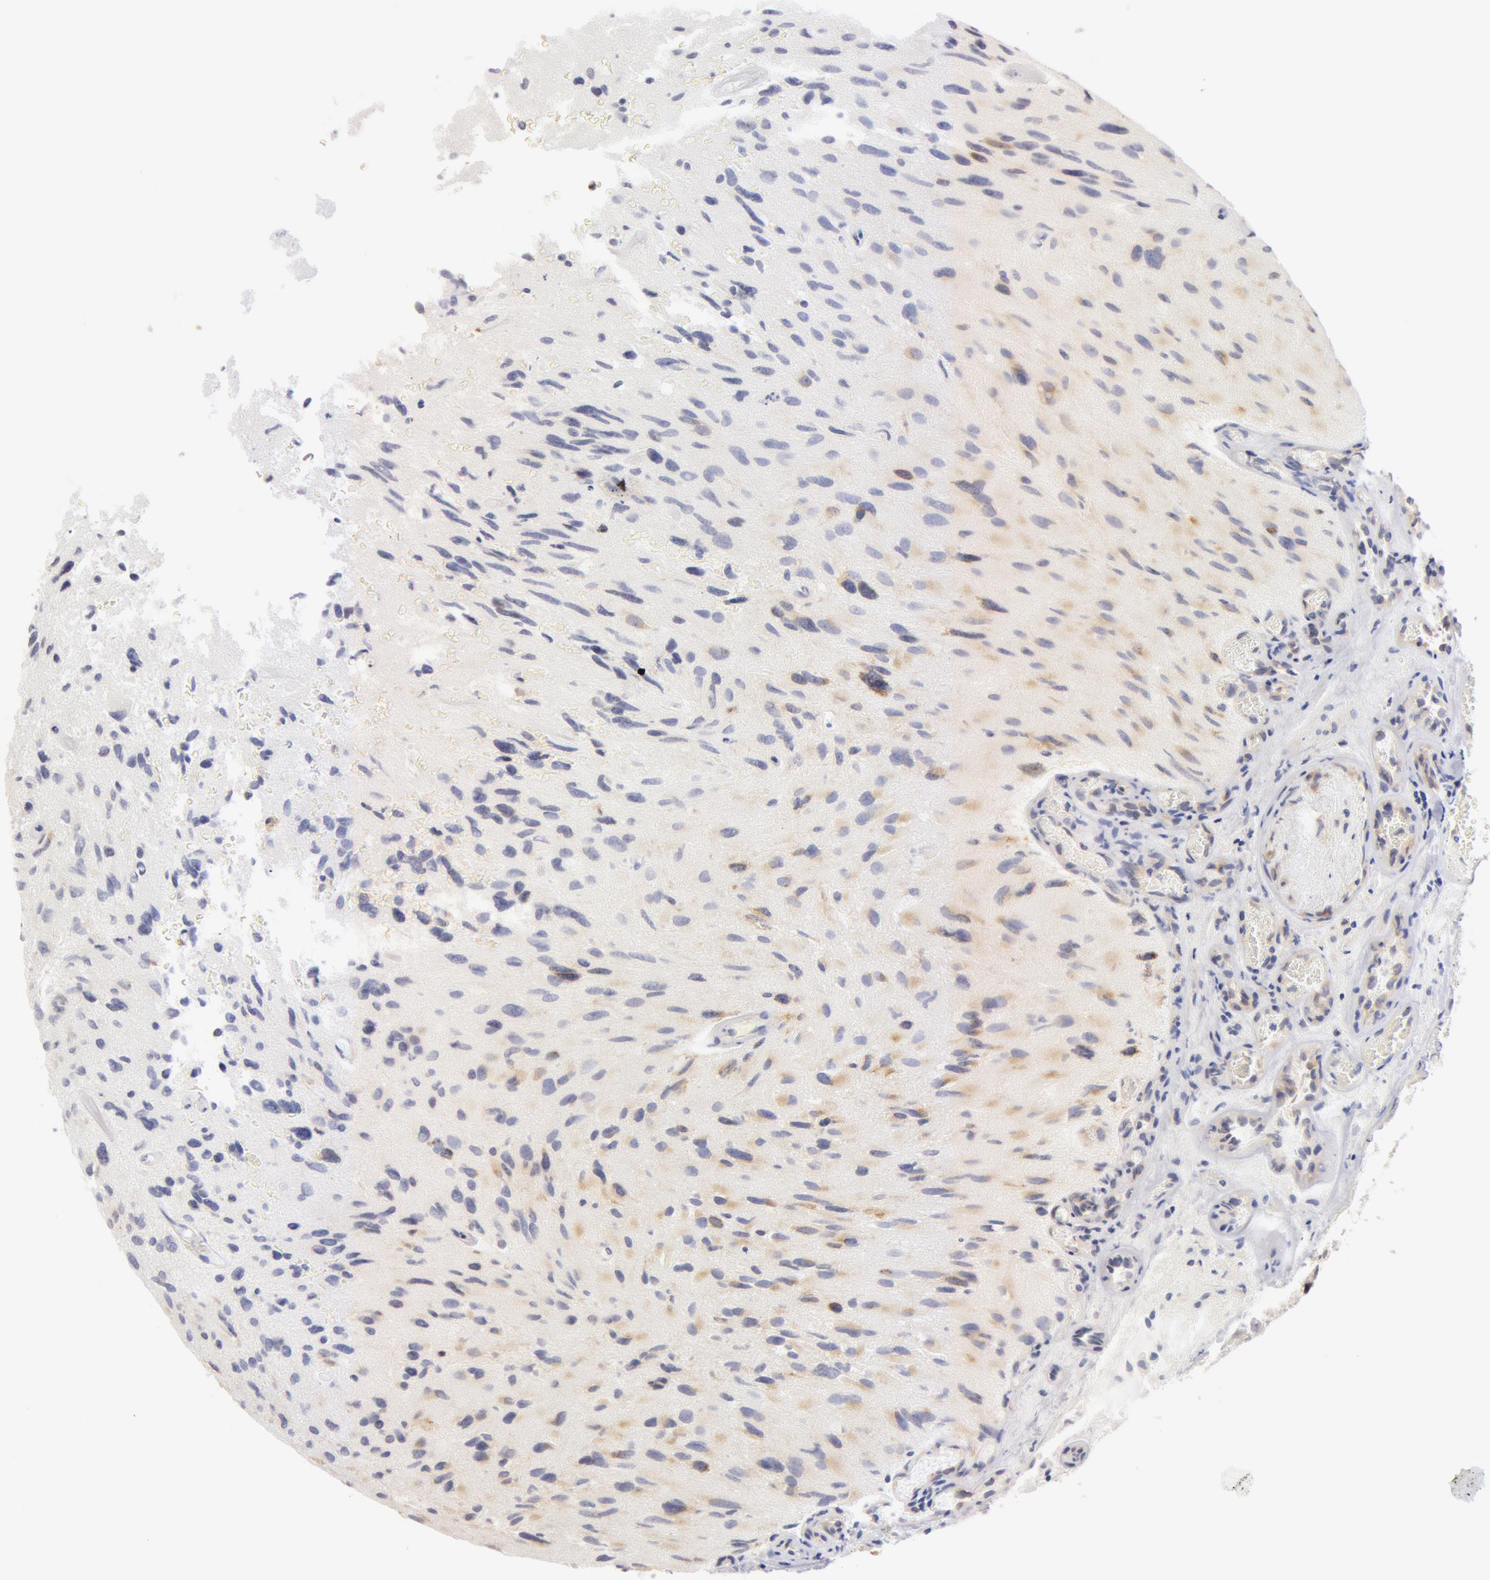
{"staining": {"intensity": "moderate", "quantity": "<25%", "location": "cytoplasmic/membranous"}, "tissue": "glioma", "cell_type": "Tumor cells", "image_type": "cancer", "snomed": [{"axis": "morphology", "description": "Glioma, malignant, High grade"}, {"axis": "topography", "description": "Brain"}], "caption": "Immunohistochemical staining of malignant high-grade glioma displays low levels of moderate cytoplasmic/membranous expression in about <25% of tumor cells. Nuclei are stained in blue.", "gene": "DDX3Y", "patient": {"sex": "male", "age": 69}}